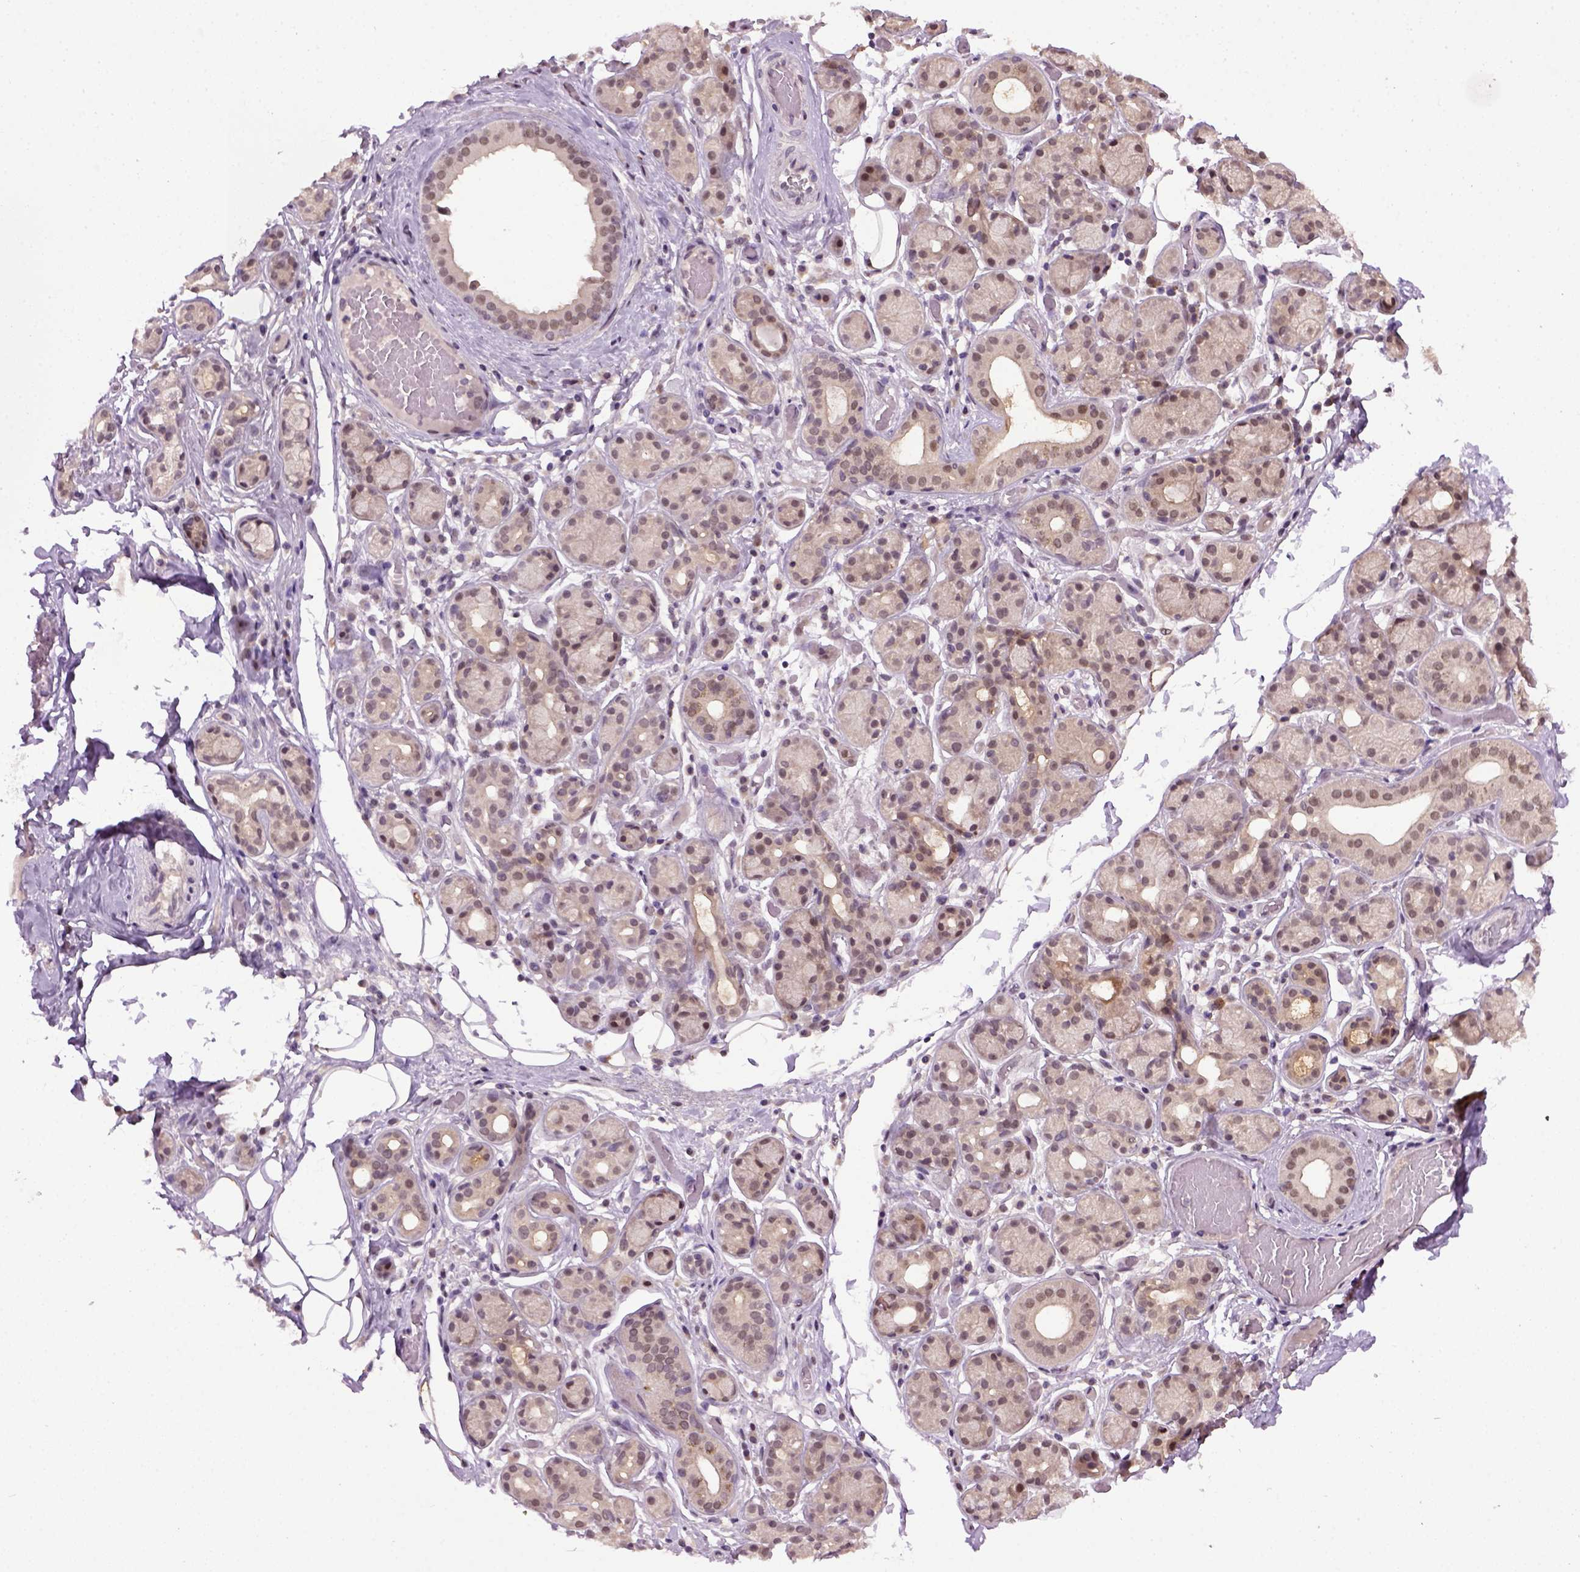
{"staining": {"intensity": "moderate", "quantity": "<25%", "location": "nuclear"}, "tissue": "salivary gland", "cell_type": "Glandular cells", "image_type": "normal", "snomed": [{"axis": "morphology", "description": "Normal tissue, NOS"}, {"axis": "topography", "description": "Salivary gland"}, {"axis": "topography", "description": "Peripheral nerve tissue"}], "caption": "Glandular cells exhibit low levels of moderate nuclear positivity in about <25% of cells in benign salivary gland.", "gene": "RAB43", "patient": {"sex": "male", "age": 71}}